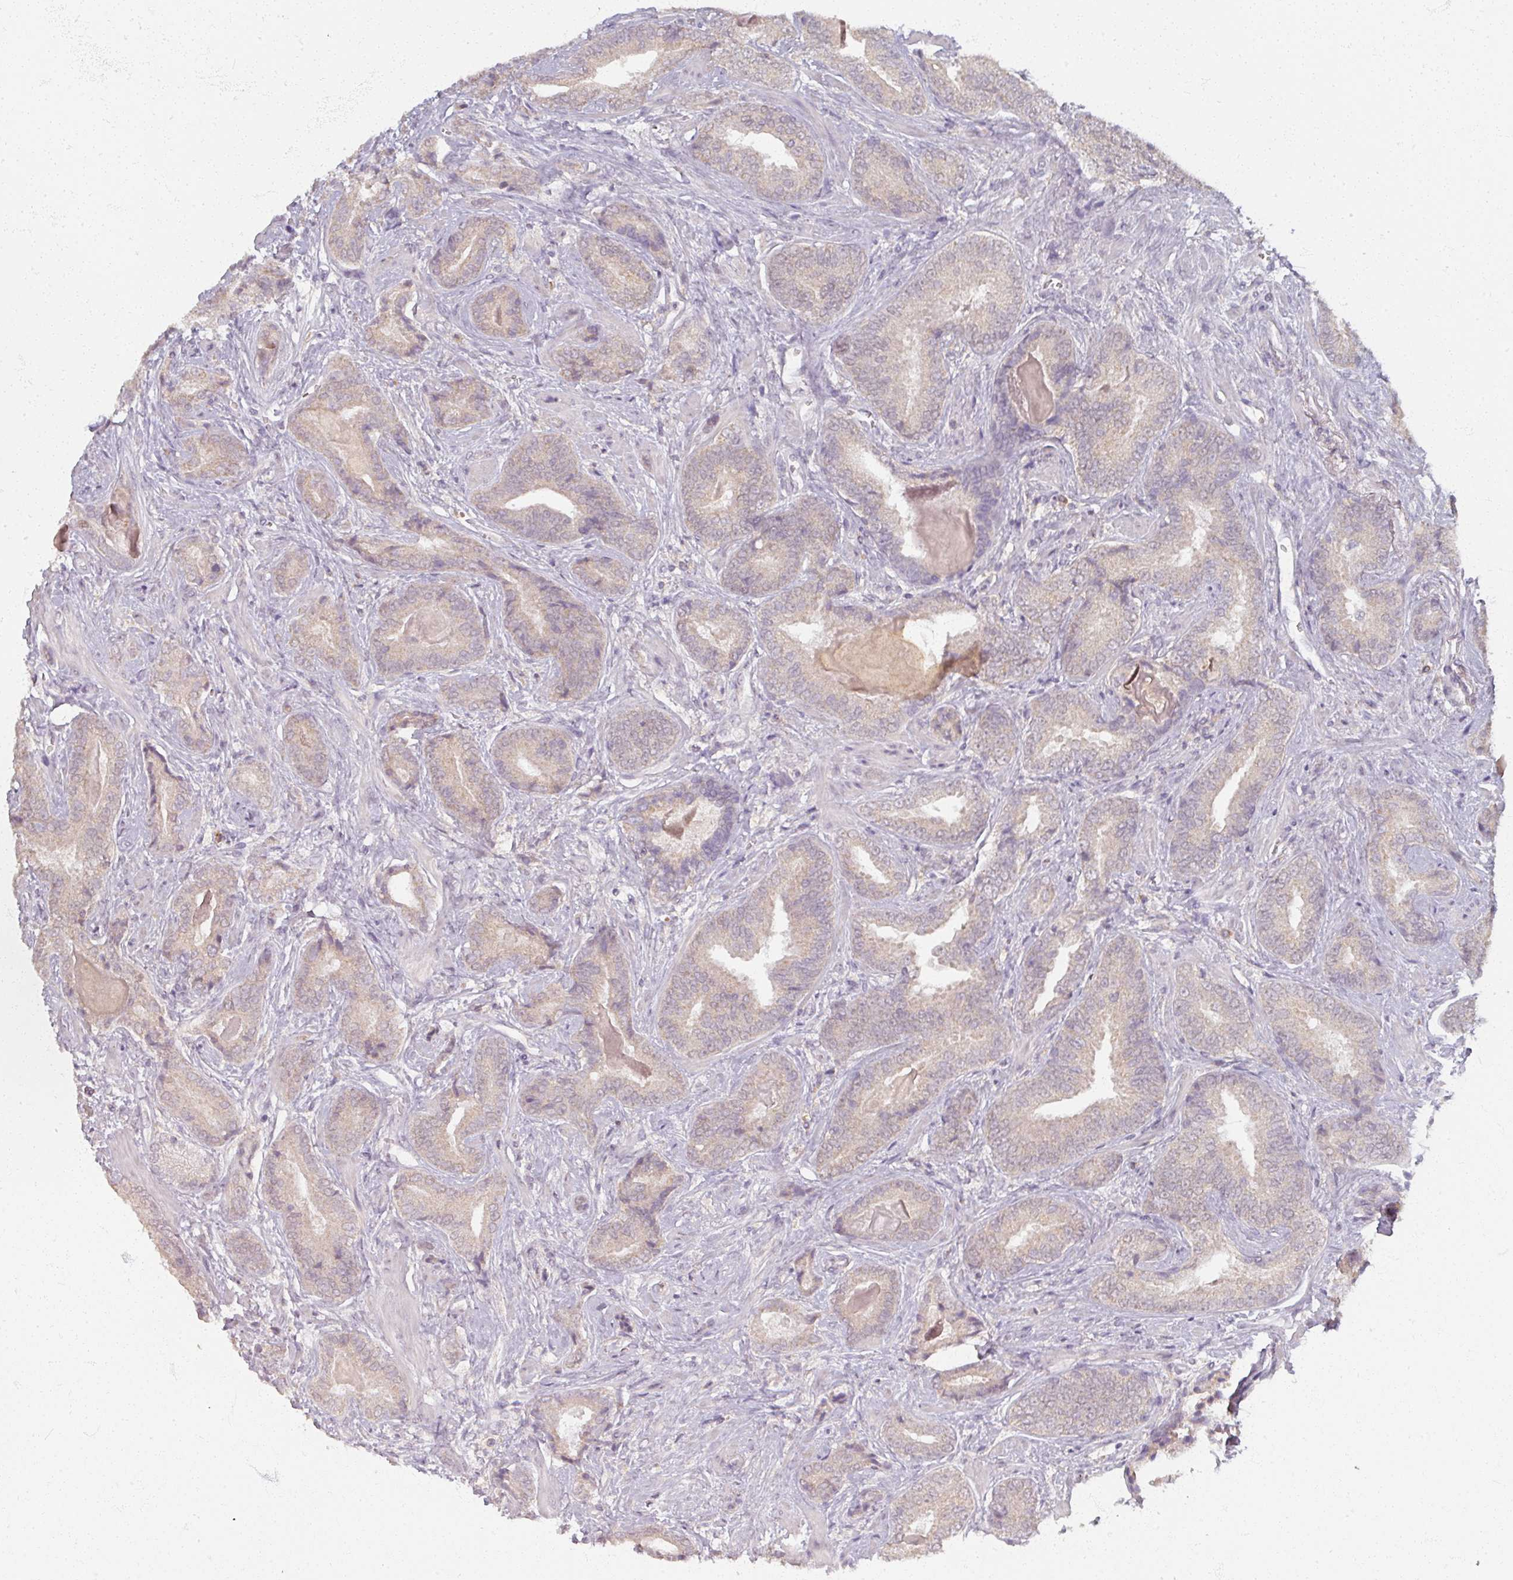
{"staining": {"intensity": "weak", "quantity": ">75%", "location": "cytoplasmic/membranous"}, "tissue": "prostate cancer", "cell_type": "Tumor cells", "image_type": "cancer", "snomed": [{"axis": "morphology", "description": "Adenocarcinoma, Low grade"}, {"axis": "topography", "description": "Prostate"}], "caption": "Immunohistochemistry (IHC) staining of prostate cancer (low-grade adenocarcinoma), which shows low levels of weak cytoplasmic/membranous expression in about >75% of tumor cells indicating weak cytoplasmic/membranous protein staining. The staining was performed using DAB (brown) for protein detection and nuclei were counterstained in hematoxylin (blue).", "gene": "SOX11", "patient": {"sex": "male", "age": 62}}